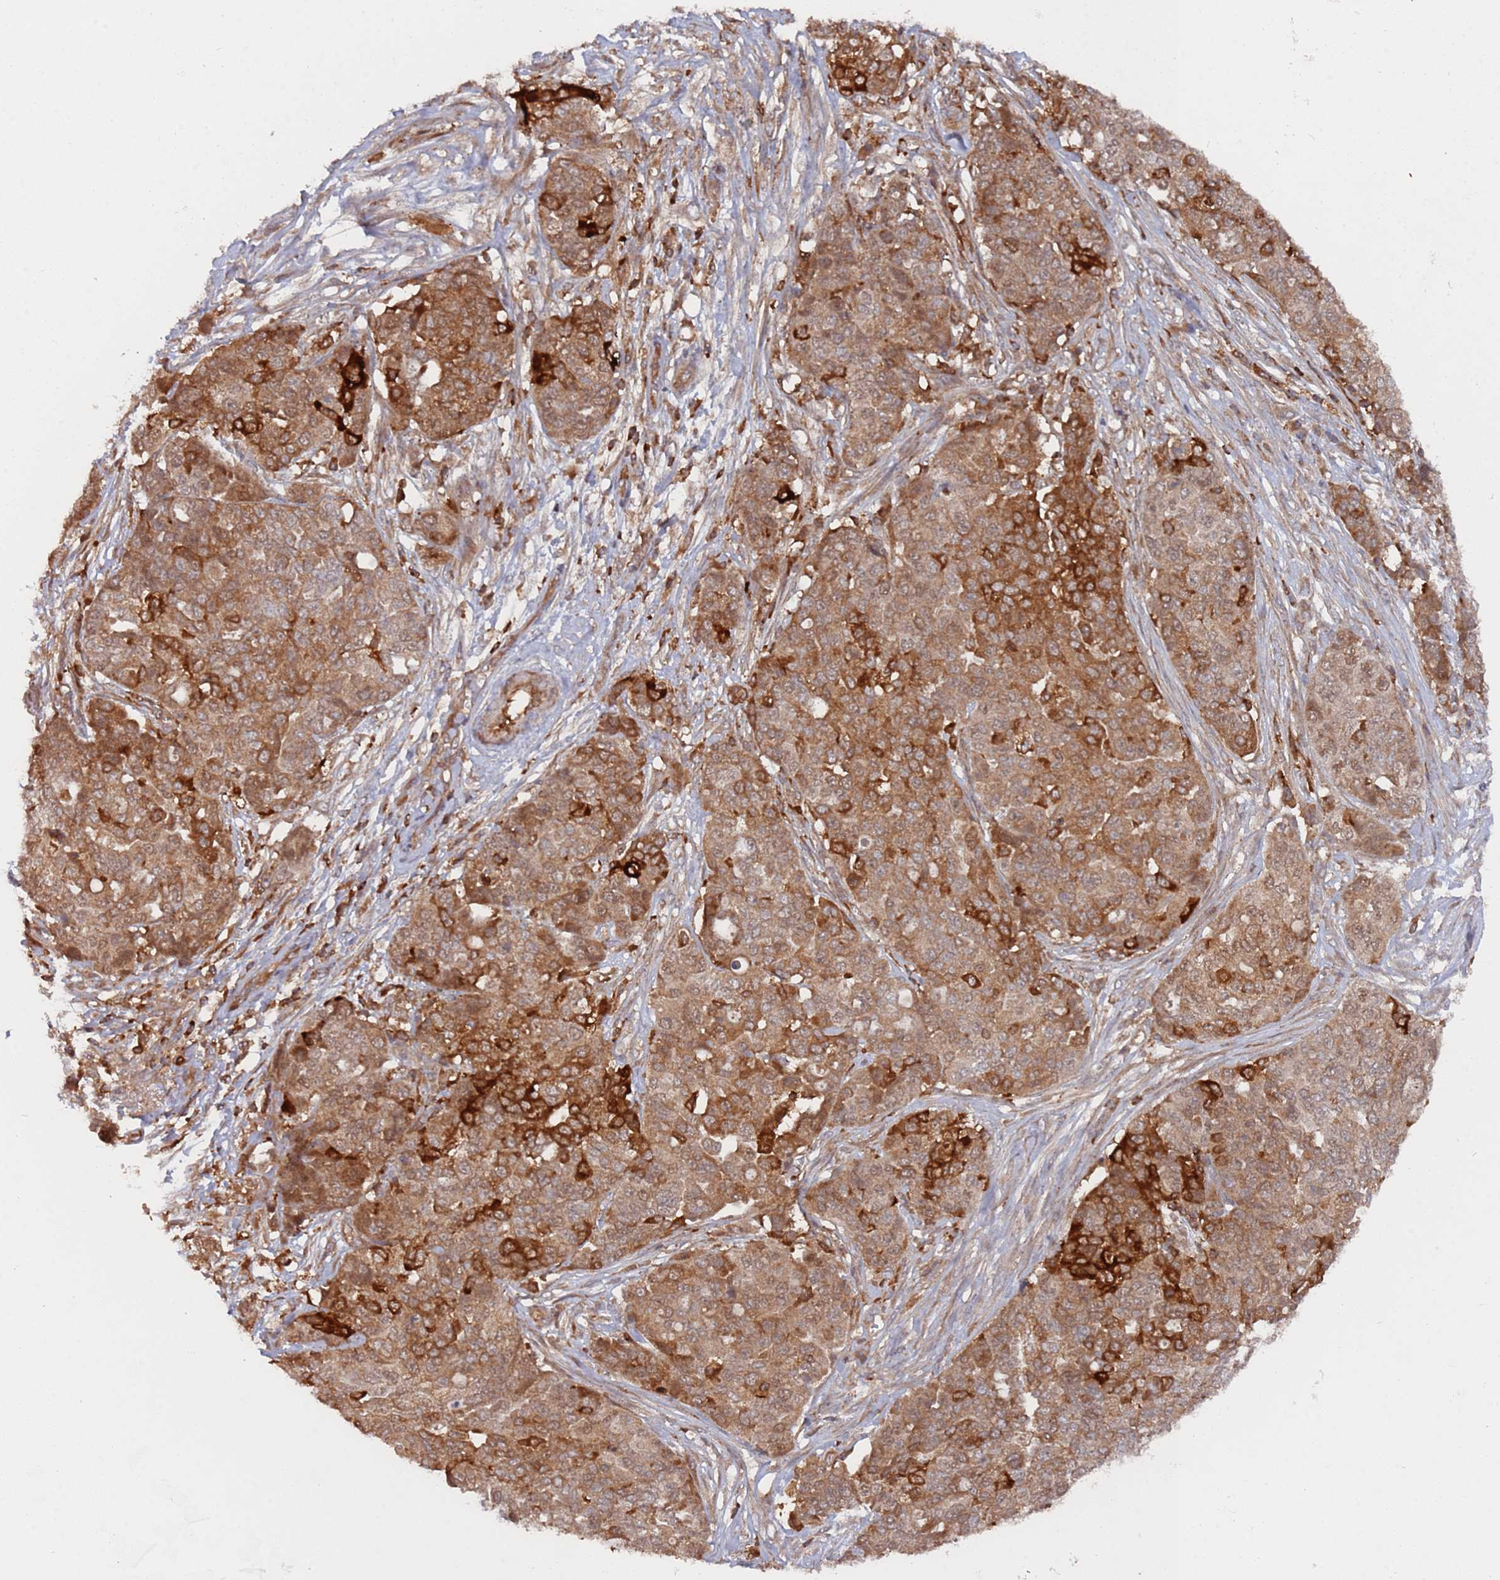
{"staining": {"intensity": "strong", "quantity": ">75%", "location": "cytoplasmic/membranous"}, "tissue": "ovarian cancer", "cell_type": "Tumor cells", "image_type": "cancer", "snomed": [{"axis": "morphology", "description": "Cystadenocarcinoma, serous, NOS"}, {"axis": "topography", "description": "Soft tissue"}, {"axis": "topography", "description": "Ovary"}], "caption": "This photomicrograph shows serous cystadenocarcinoma (ovarian) stained with IHC to label a protein in brown. The cytoplasmic/membranous of tumor cells show strong positivity for the protein. Nuclei are counter-stained blue.", "gene": "DDX60", "patient": {"sex": "female", "age": 57}}